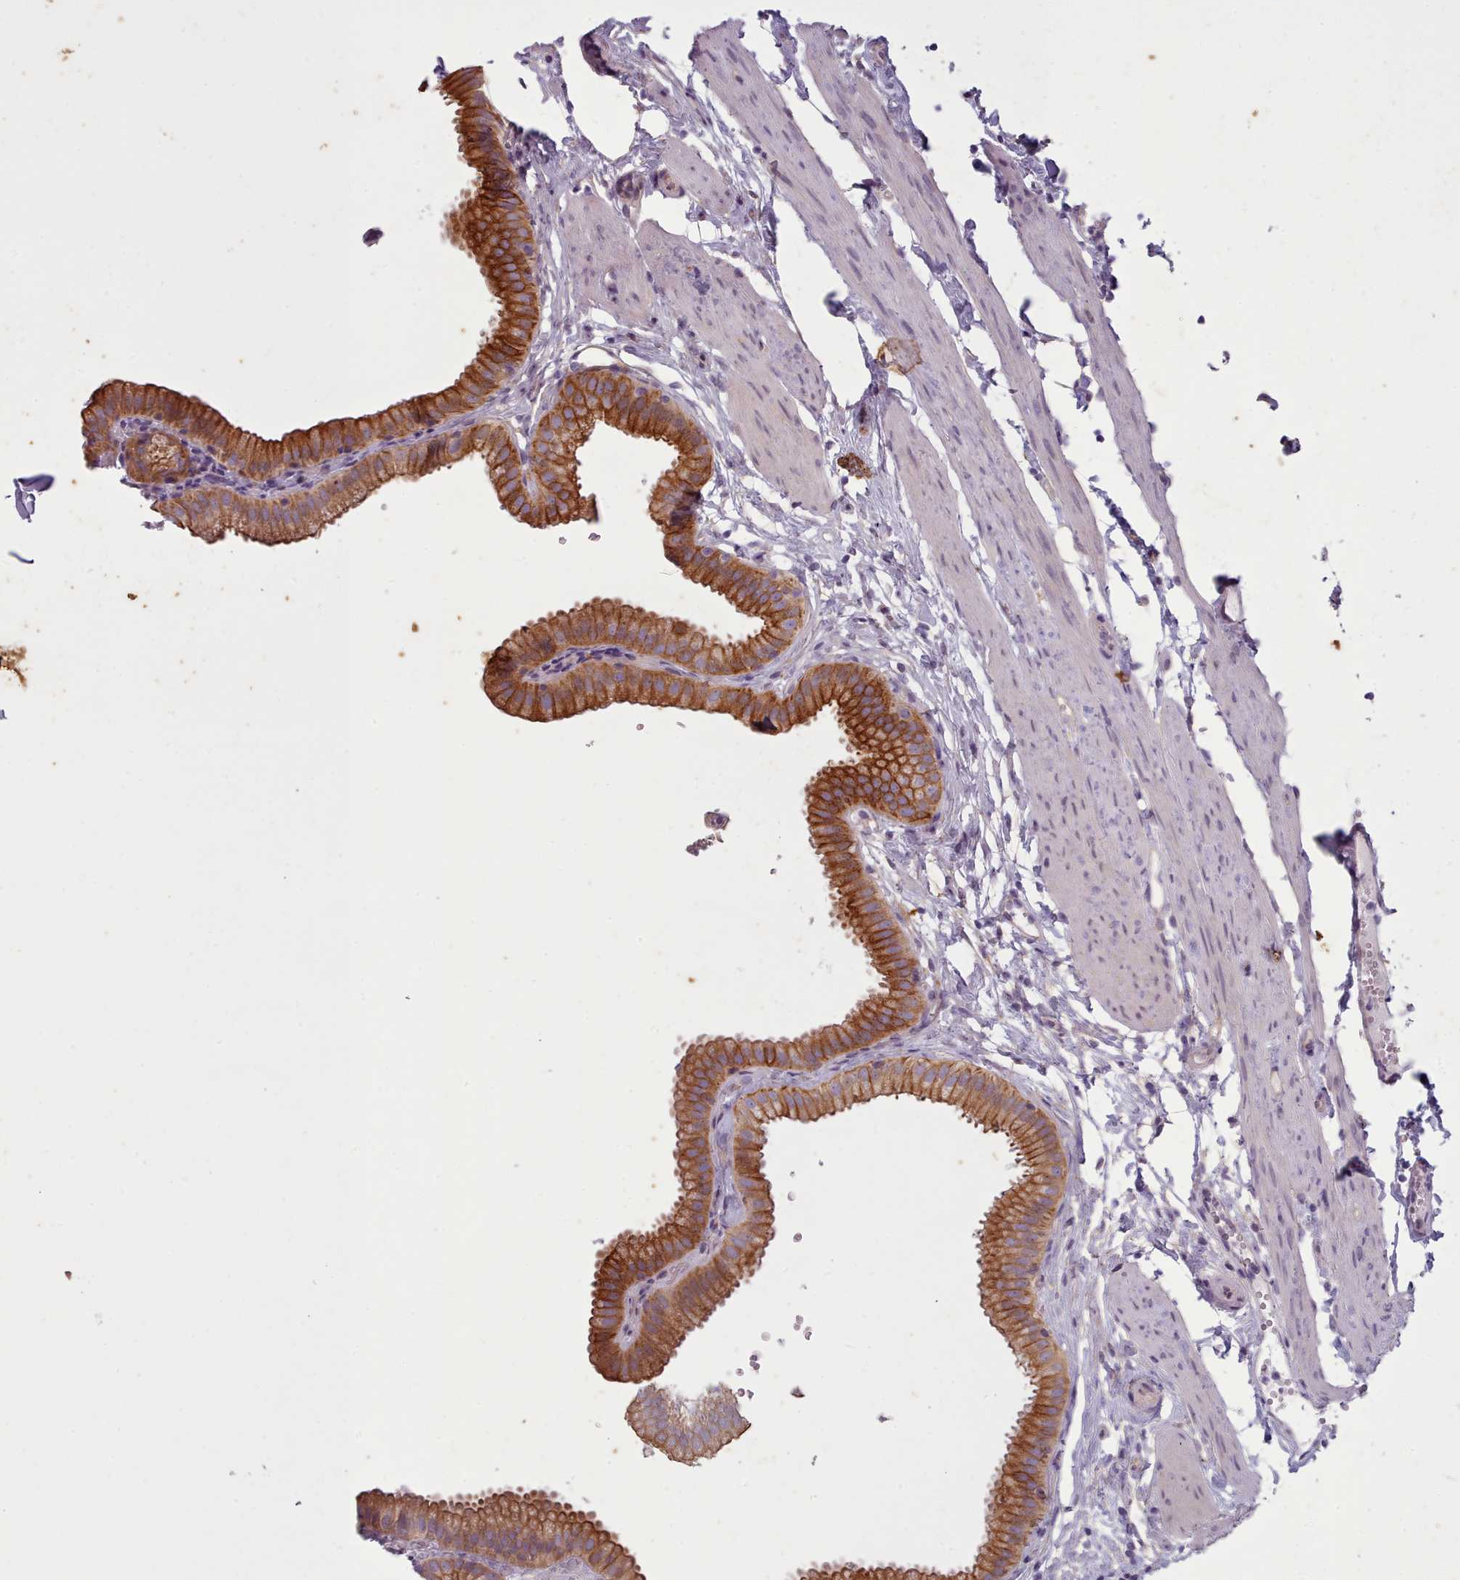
{"staining": {"intensity": "strong", "quantity": ">75%", "location": "cytoplasmic/membranous"}, "tissue": "gallbladder", "cell_type": "Glandular cells", "image_type": "normal", "snomed": [{"axis": "morphology", "description": "Normal tissue, NOS"}, {"axis": "topography", "description": "Gallbladder"}], "caption": "Brown immunohistochemical staining in normal human gallbladder displays strong cytoplasmic/membranous positivity in approximately >75% of glandular cells. (DAB (3,3'-diaminobenzidine) = brown stain, brightfield microscopy at high magnification).", "gene": "PLD4", "patient": {"sex": "female", "age": 61}}